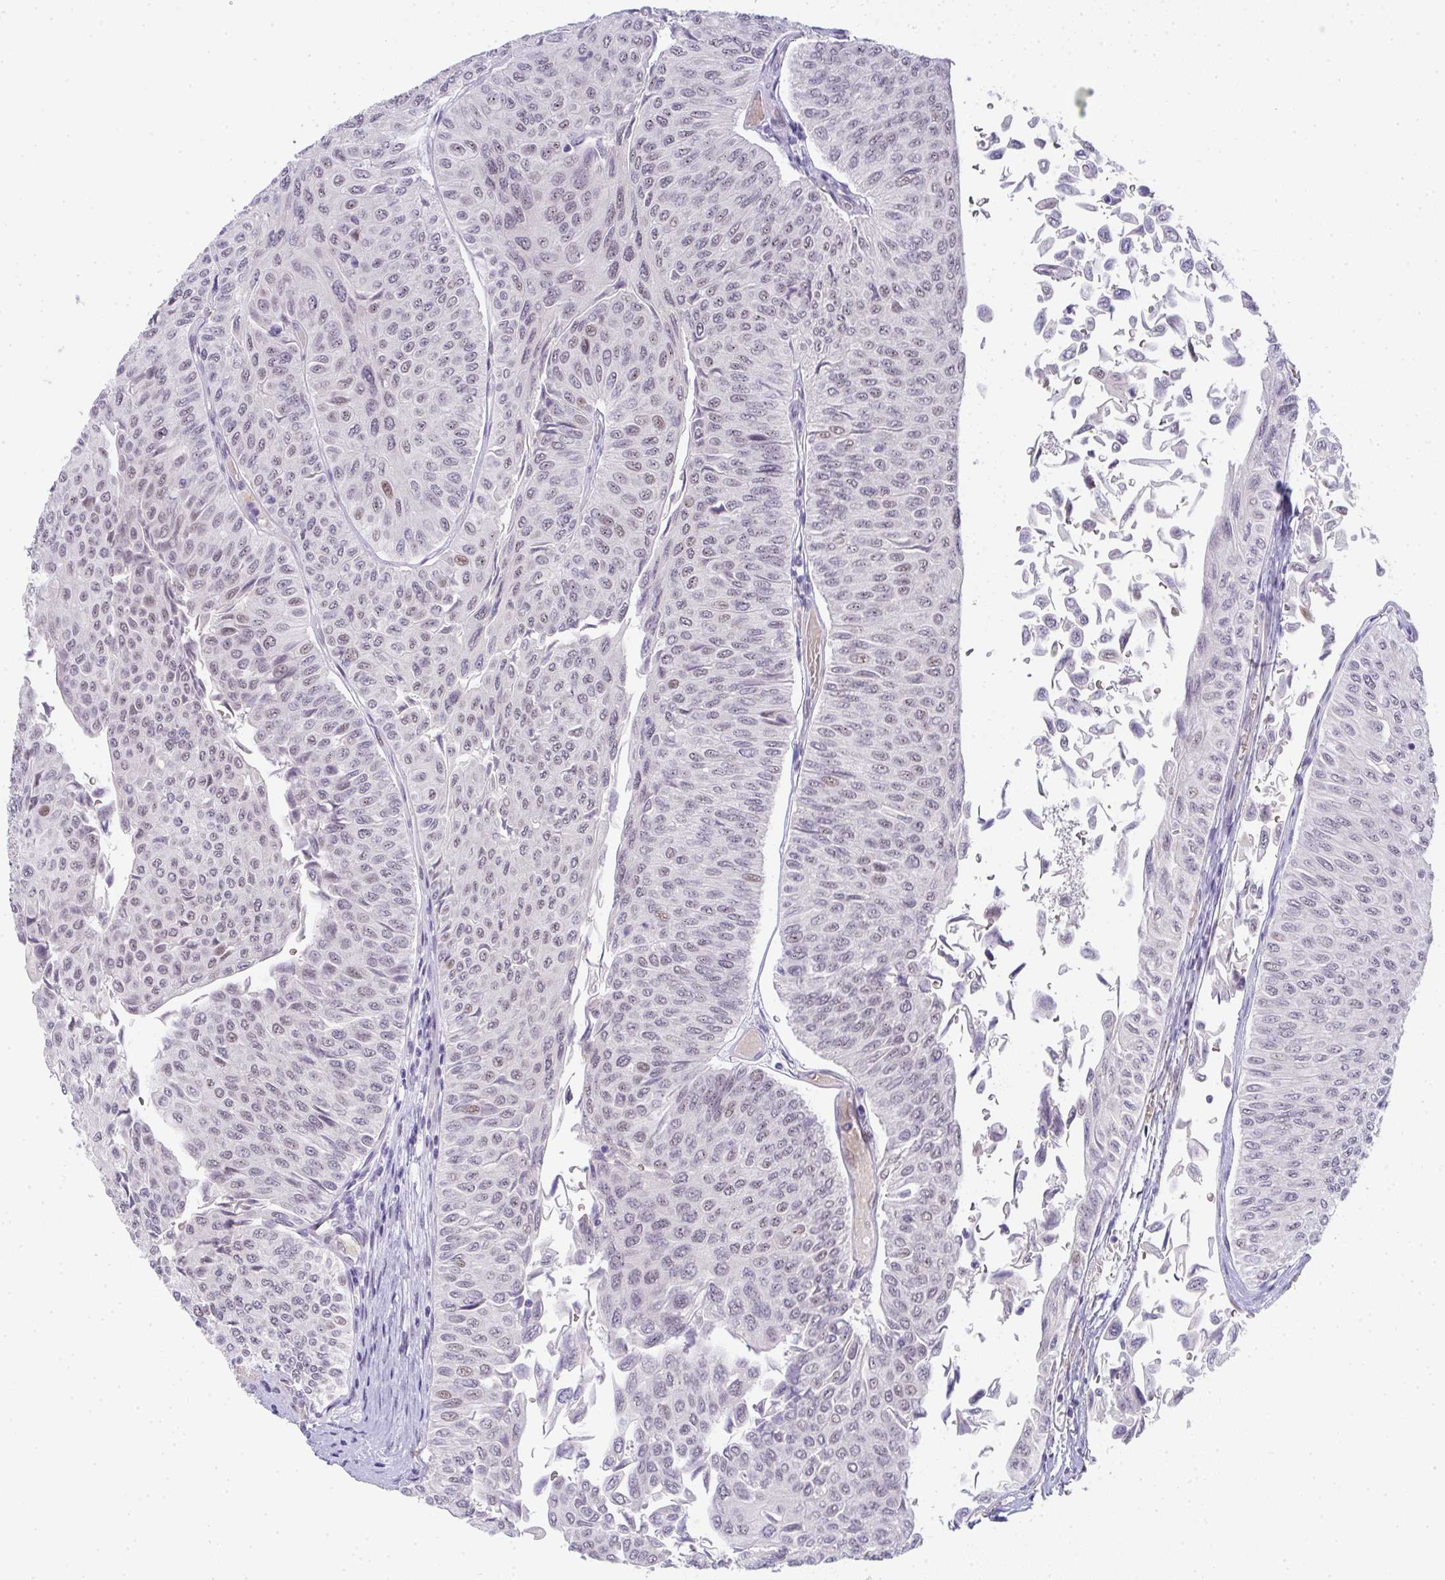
{"staining": {"intensity": "weak", "quantity": "25%-75%", "location": "nuclear"}, "tissue": "urothelial cancer", "cell_type": "Tumor cells", "image_type": "cancer", "snomed": [{"axis": "morphology", "description": "Urothelial carcinoma, NOS"}, {"axis": "topography", "description": "Urinary bladder"}], "caption": "The photomicrograph exhibits immunohistochemical staining of transitional cell carcinoma. There is weak nuclear staining is present in approximately 25%-75% of tumor cells.", "gene": "TNMD", "patient": {"sex": "male", "age": 59}}